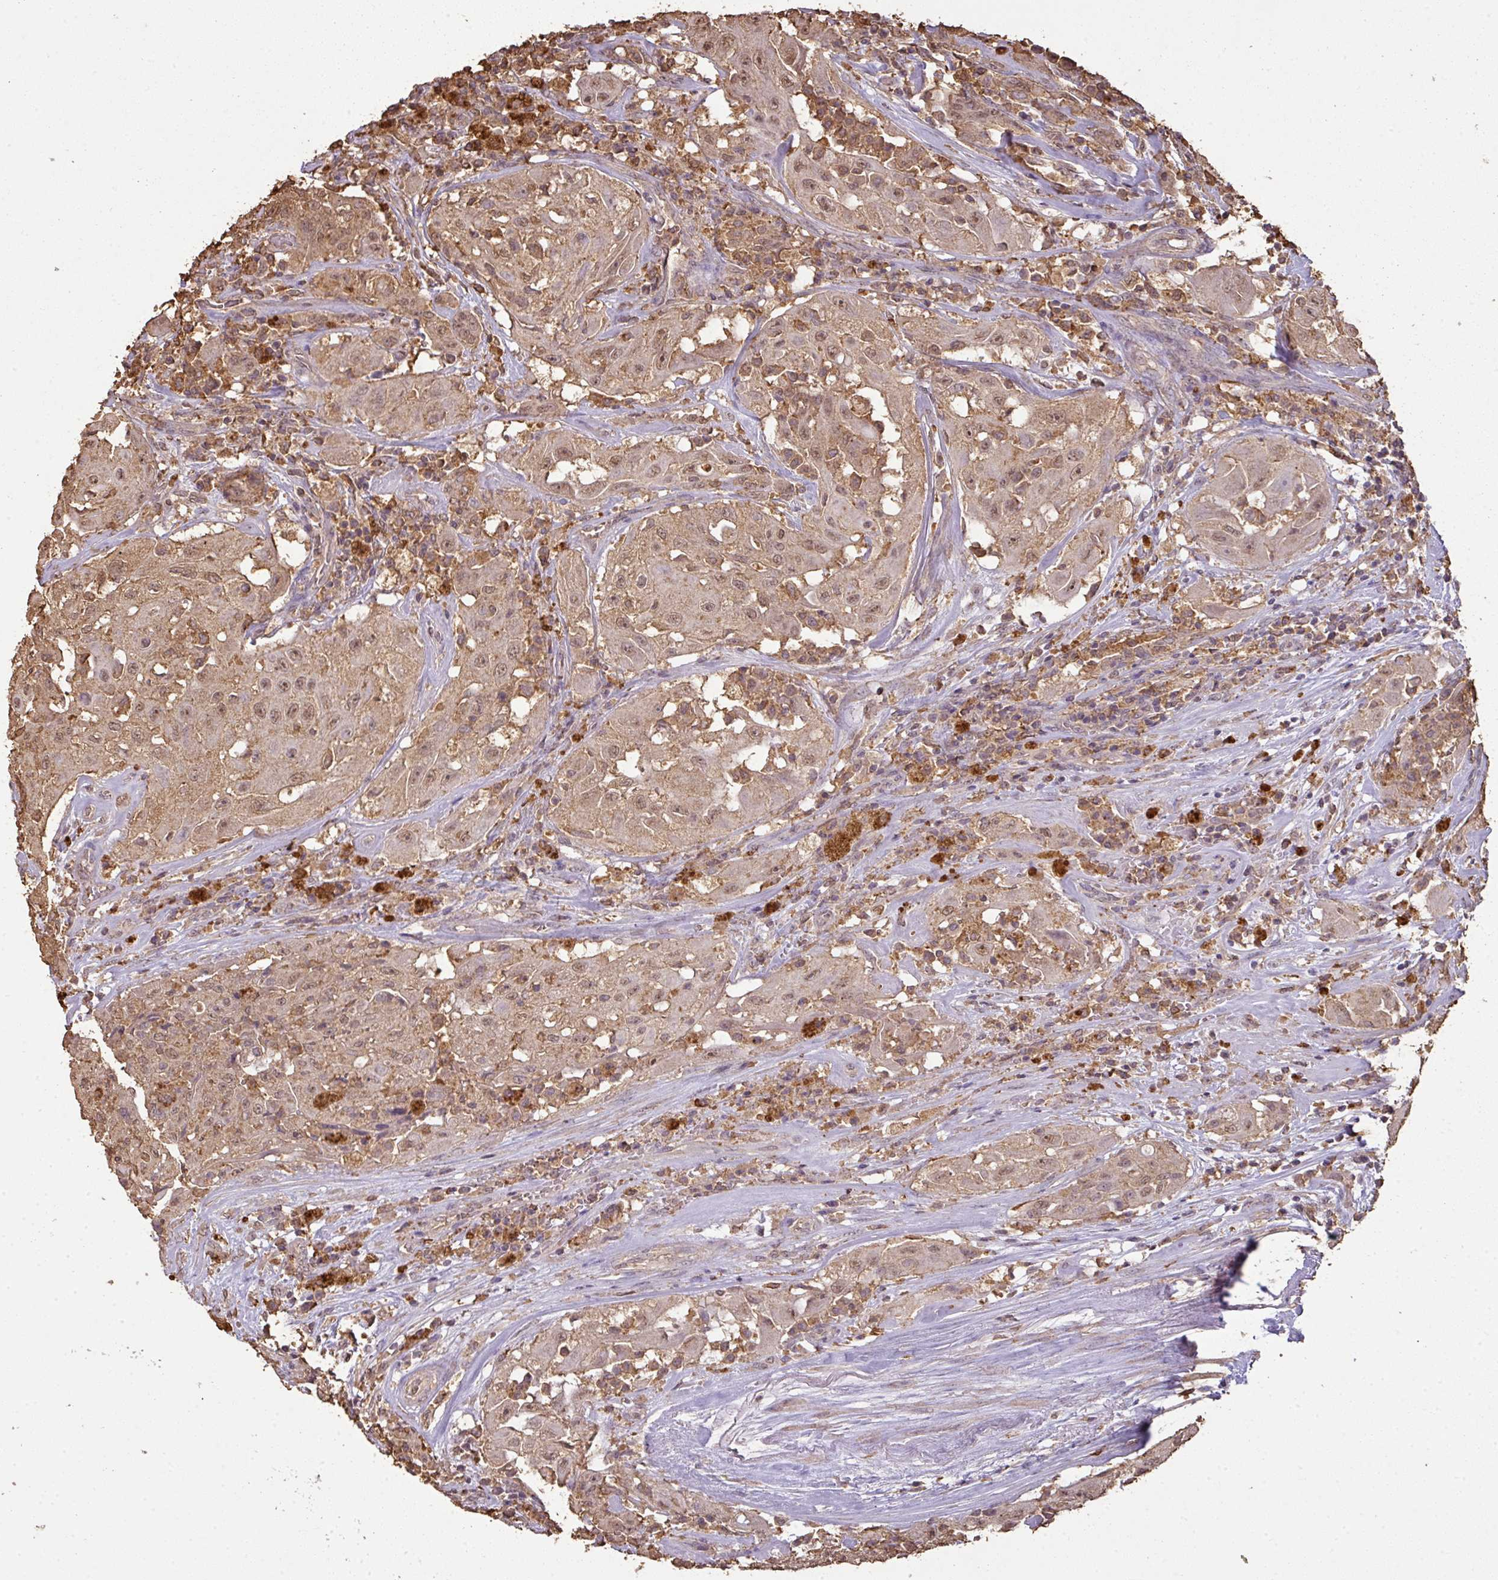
{"staining": {"intensity": "moderate", "quantity": ">75%", "location": "cytoplasmic/membranous,nuclear"}, "tissue": "thyroid cancer", "cell_type": "Tumor cells", "image_type": "cancer", "snomed": [{"axis": "morphology", "description": "Papillary adenocarcinoma, NOS"}, {"axis": "topography", "description": "Thyroid gland"}], "caption": "Tumor cells exhibit medium levels of moderate cytoplasmic/membranous and nuclear positivity in approximately >75% of cells in thyroid papillary adenocarcinoma. (brown staining indicates protein expression, while blue staining denotes nuclei).", "gene": "ATAT1", "patient": {"sex": "female", "age": 59}}